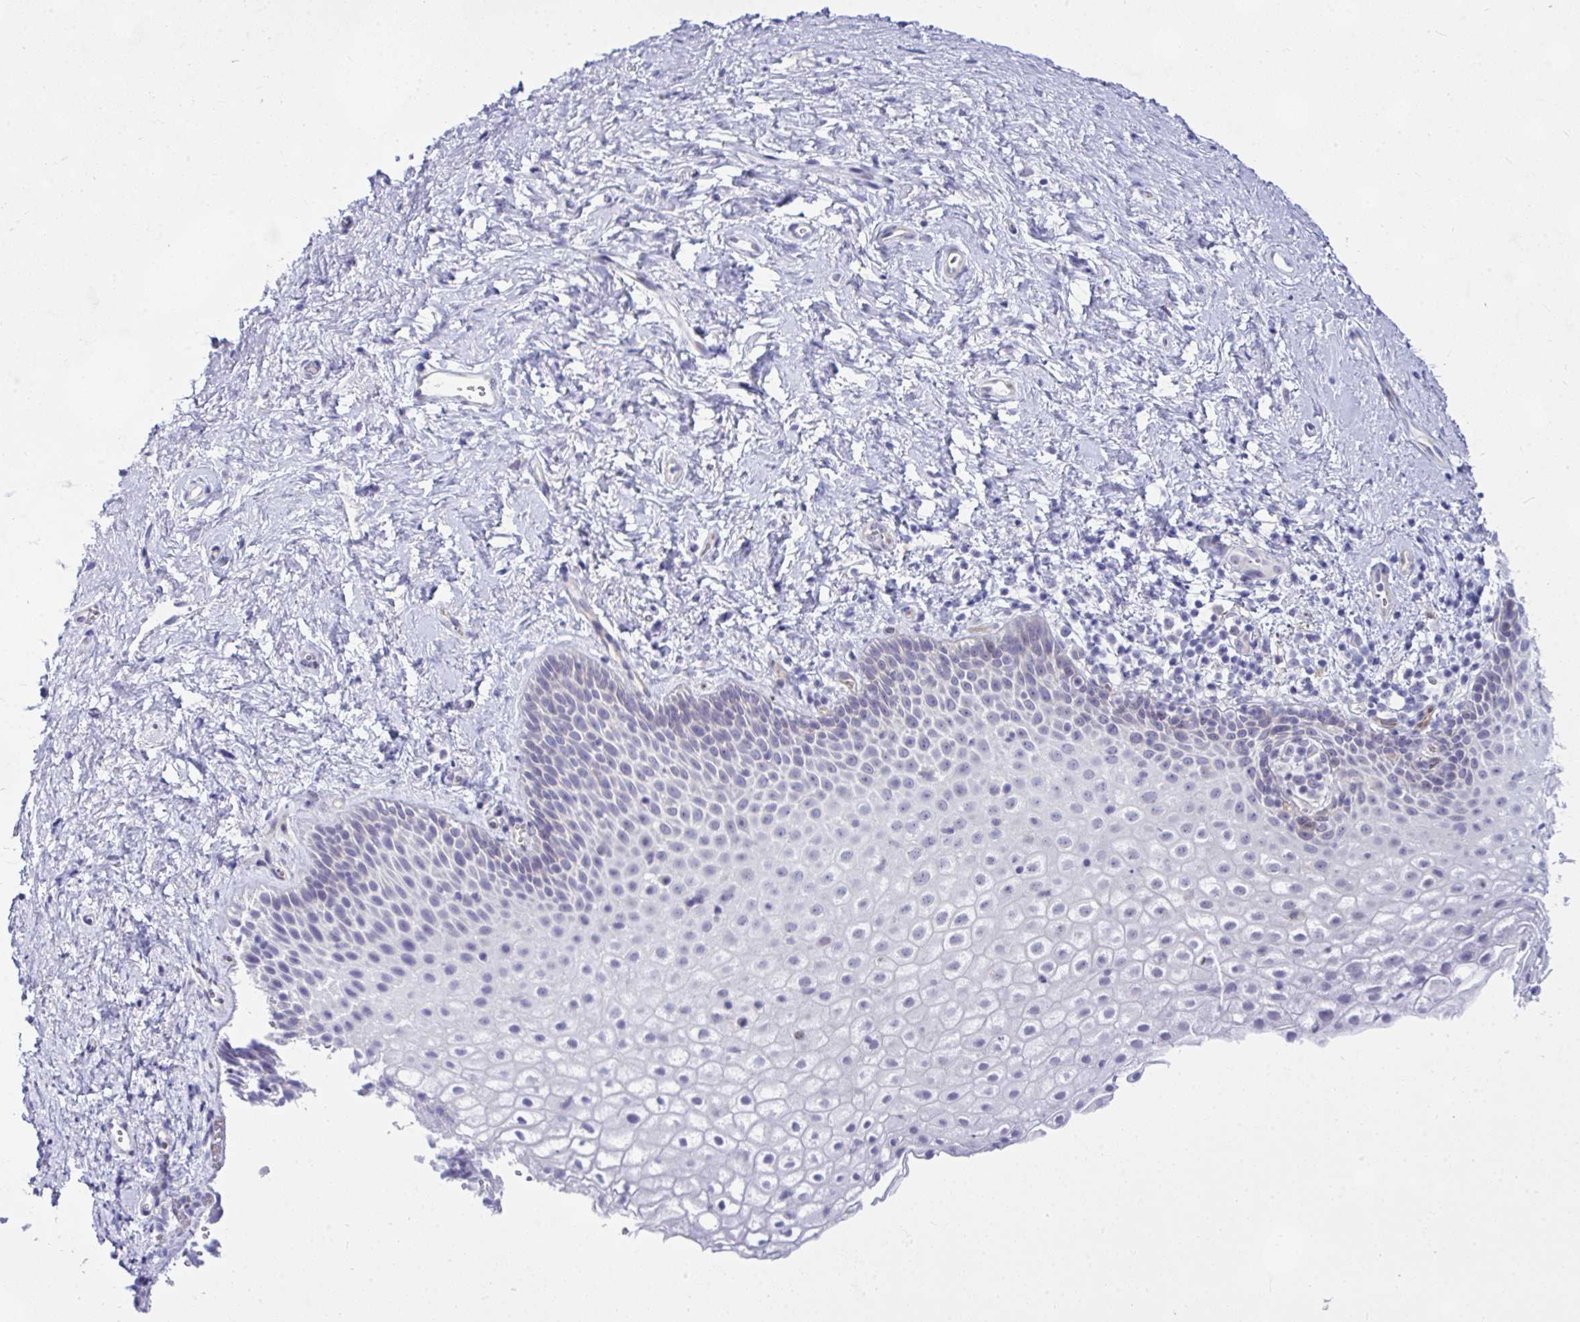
{"staining": {"intensity": "negative", "quantity": "none", "location": "none"}, "tissue": "vagina", "cell_type": "Squamous epithelial cells", "image_type": "normal", "snomed": [{"axis": "morphology", "description": "Normal tissue, NOS"}, {"axis": "topography", "description": "Vagina"}], "caption": "IHC of benign human vagina shows no expression in squamous epithelial cells. (DAB (3,3'-diaminobenzidine) IHC with hematoxylin counter stain).", "gene": "NFXL1", "patient": {"sex": "female", "age": 61}}